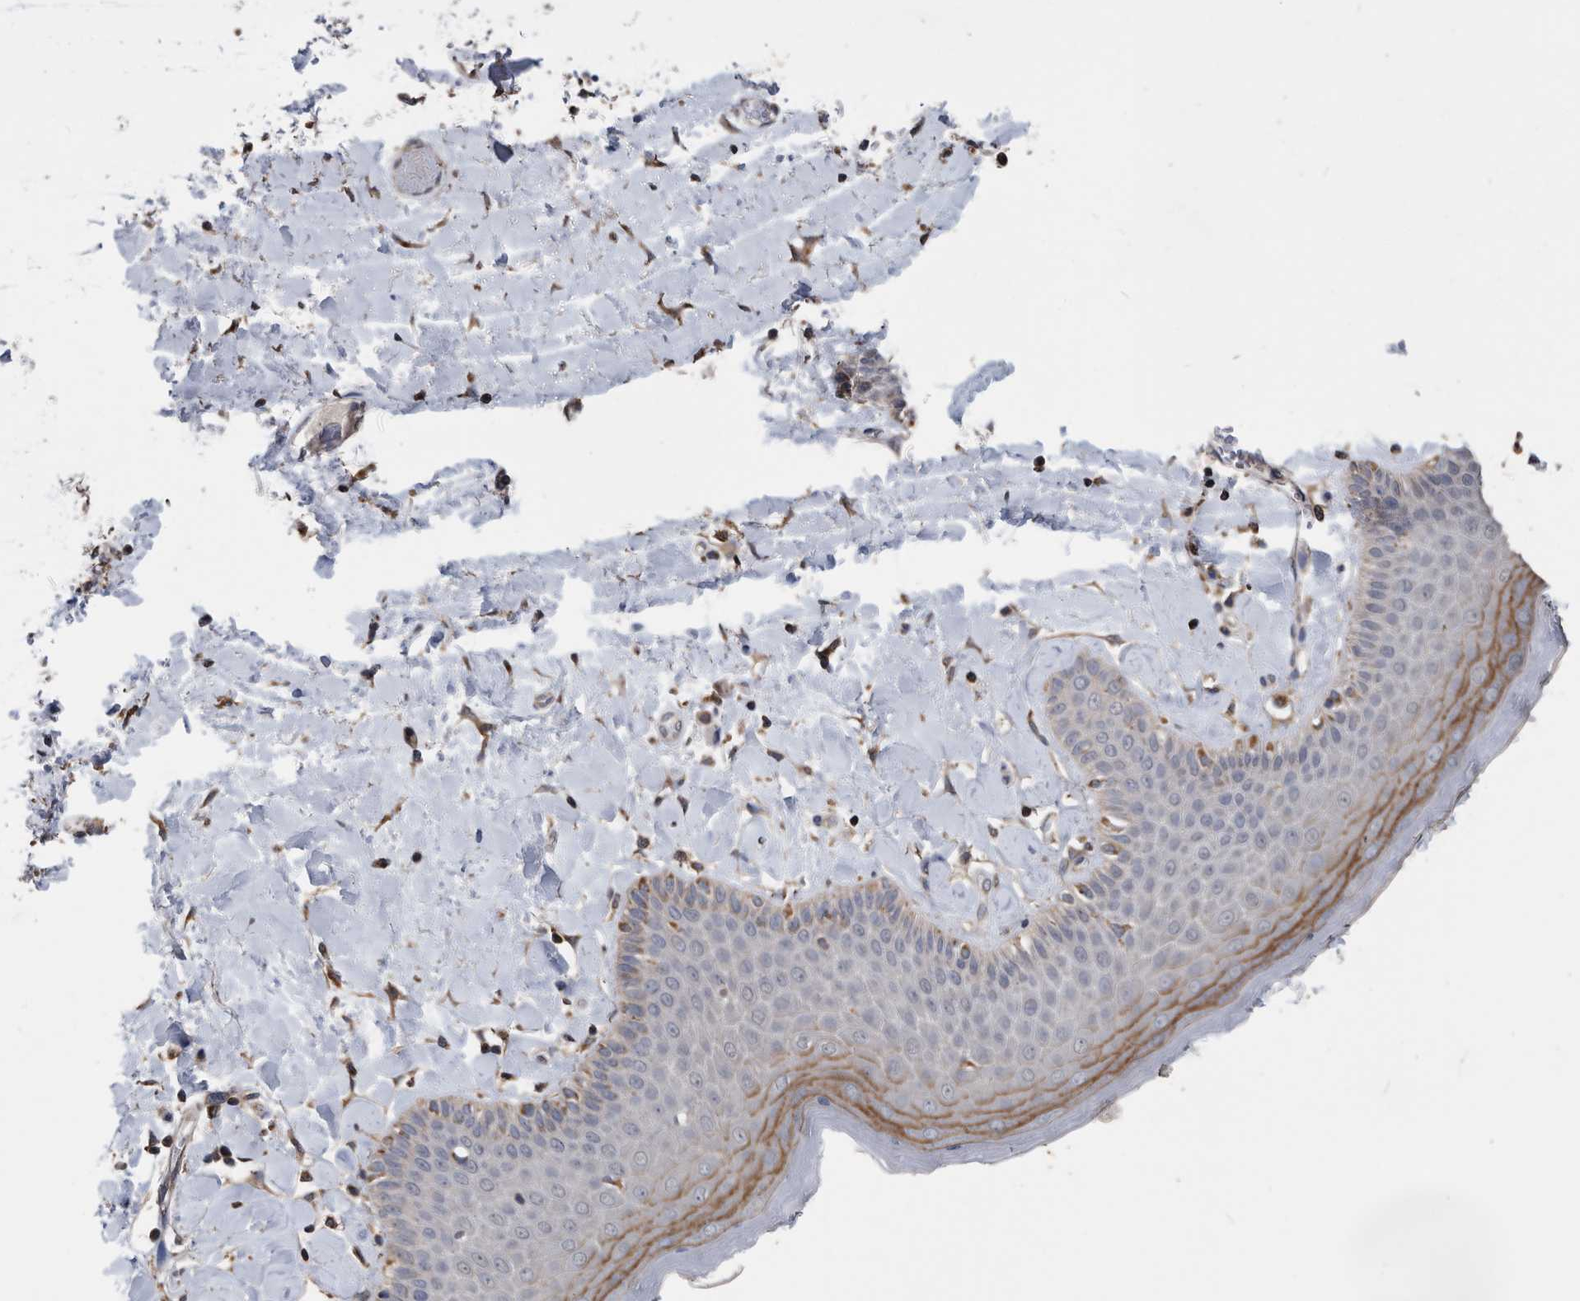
{"staining": {"intensity": "moderate", "quantity": "<25%", "location": "cytoplasmic/membranous"}, "tissue": "skin", "cell_type": "Epidermal cells", "image_type": "normal", "snomed": [{"axis": "morphology", "description": "Normal tissue, NOS"}, {"axis": "topography", "description": "Anal"}], "caption": "High-magnification brightfield microscopy of benign skin stained with DAB (brown) and counterstained with hematoxylin (blue). epidermal cells exhibit moderate cytoplasmic/membranous expression is identified in about<25% of cells. (IHC, brightfield microscopy, high magnification).", "gene": "NRBP1", "patient": {"sex": "male", "age": 69}}